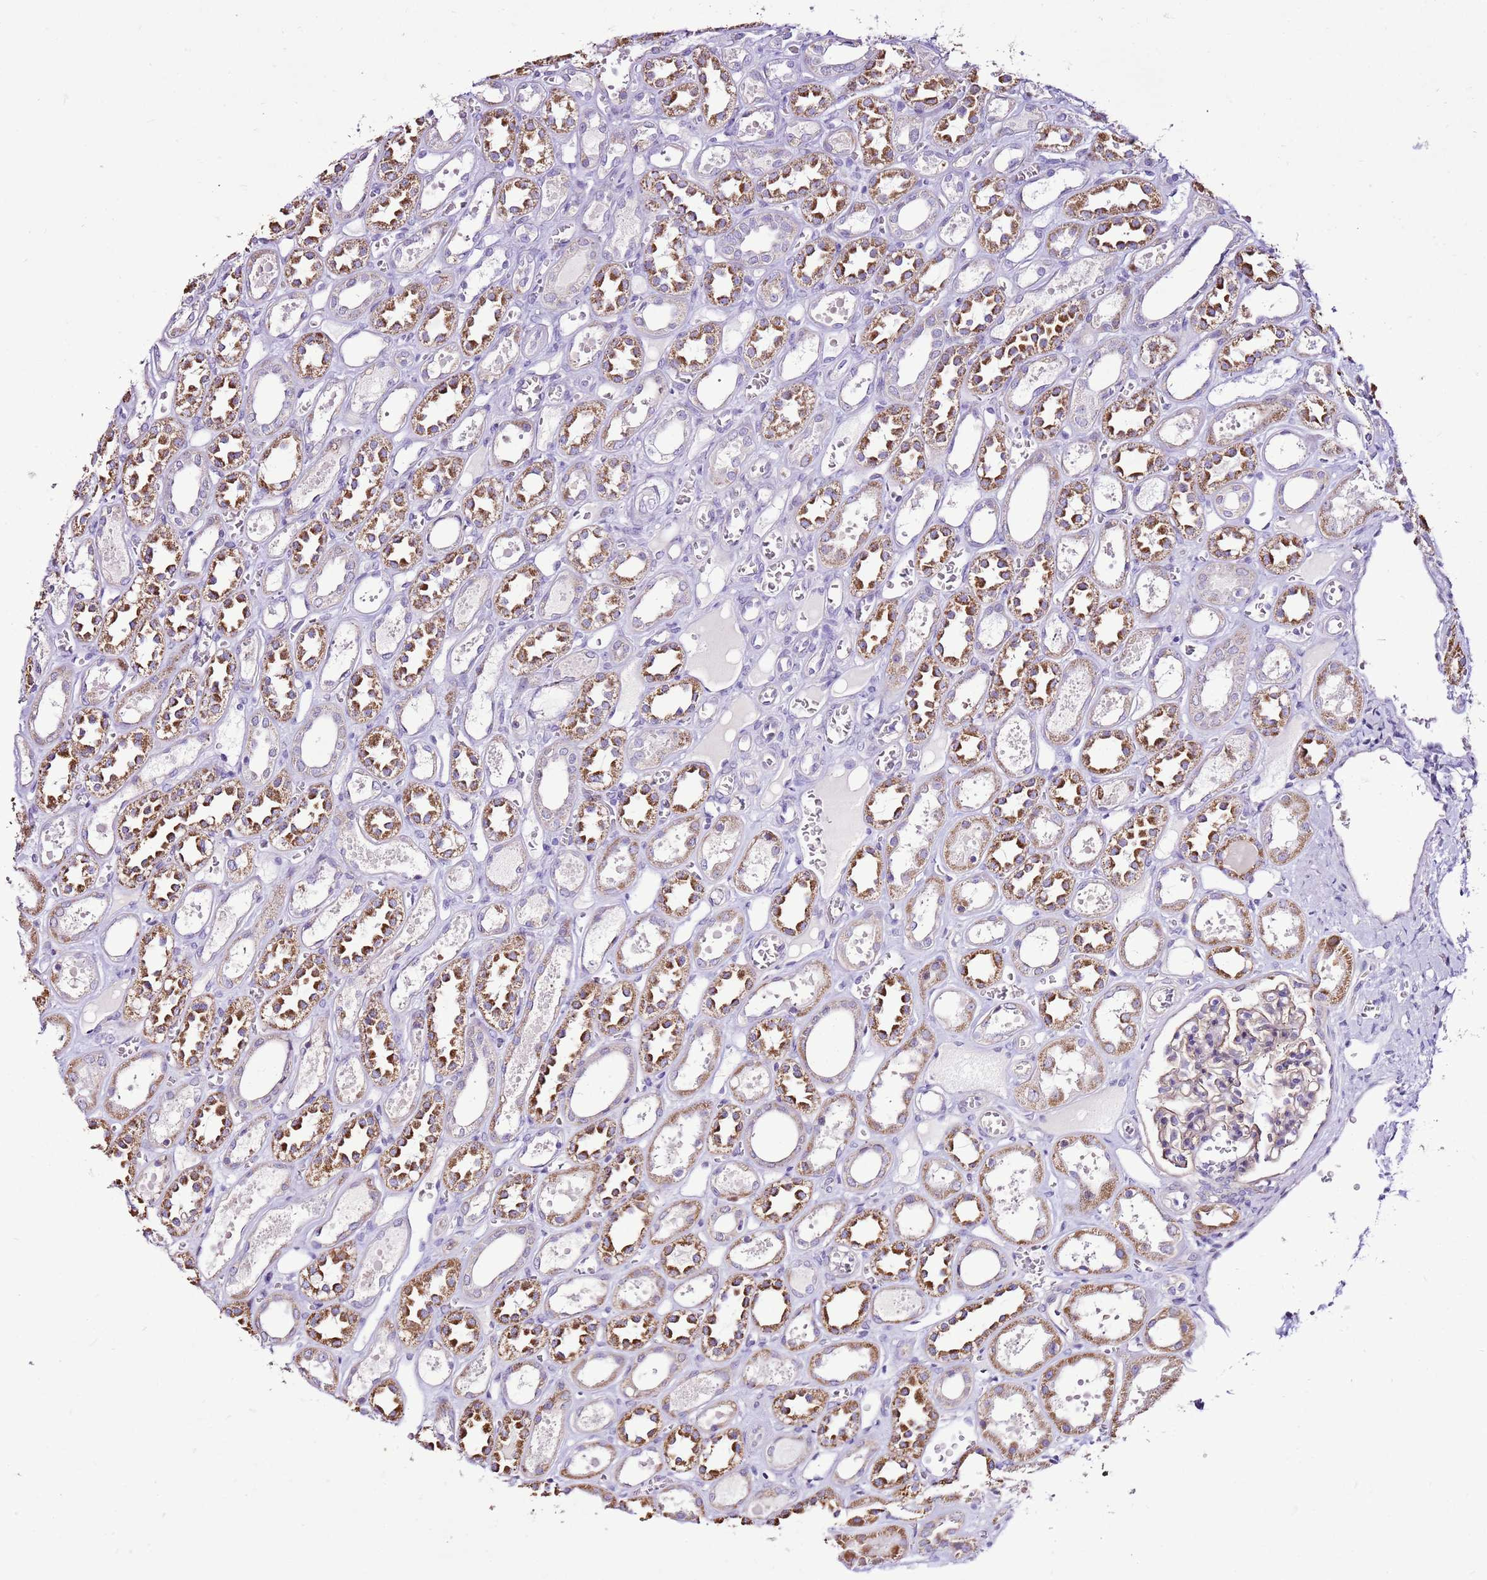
{"staining": {"intensity": "weak", "quantity": ">75%", "location": "cytoplasmic/membranous"}, "tissue": "kidney", "cell_type": "Cells in glomeruli", "image_type": "normal", "snomed": [{"axis": "morphology", "description": "Normal tissue, NOS"}, {"axis": "topography", "description": "Kidney"}], "caption": "IHC photomicrograph of normal human kidney stained for a protein (brown), which demonstrates low levels of weak cytoplasmic/membranous staining in approximately >75% of cells in glomeruli.", "gene": "SLC38A5", "patient": {"sex": "female", "age": 41}}